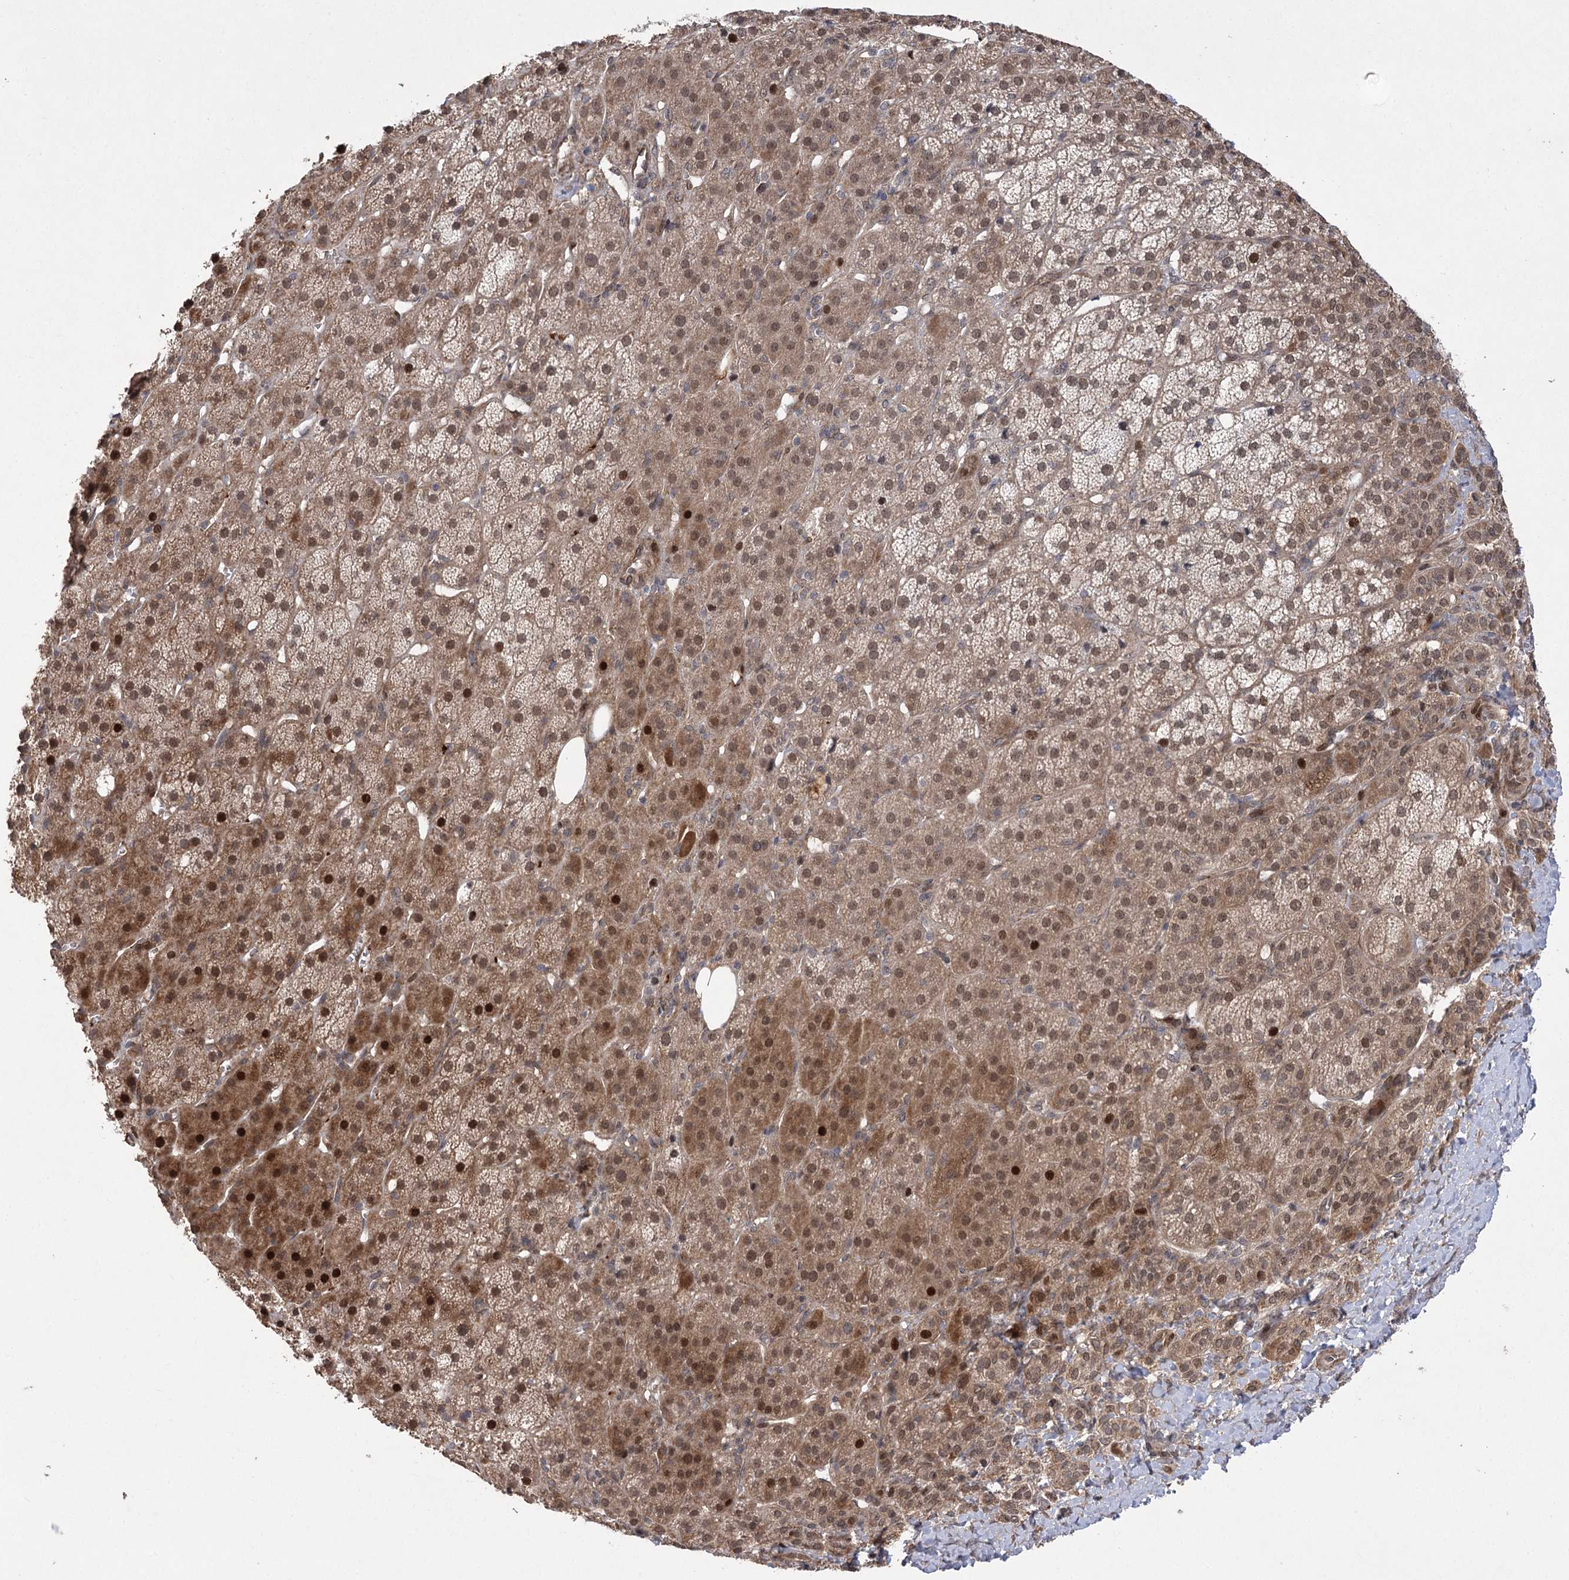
{"staining": {"intensity": "moderate", "quantity": "25%-75%", "location": "cytoplasmic/membranous,nuclear"}, "tissue": "adrenal gland", "cell_type": "Glandular cells", "image_type": "normal", "snomed": [{"axis": "morphology", "description": "Normal tissue, NOS"}, {"axis": "topography", "description": "Adrenal gland"}], "caption": "Protein expression analysis of benign adrenal gland exhibits moderate cytoplasmic/membranous,nuclear positivity in about 25%-75% of glandular cells. (DAB = brown stain, brightfield microscopy at high magnification).", "gene": "TENM2", "patient": {"sex": "female", "age": 57}}